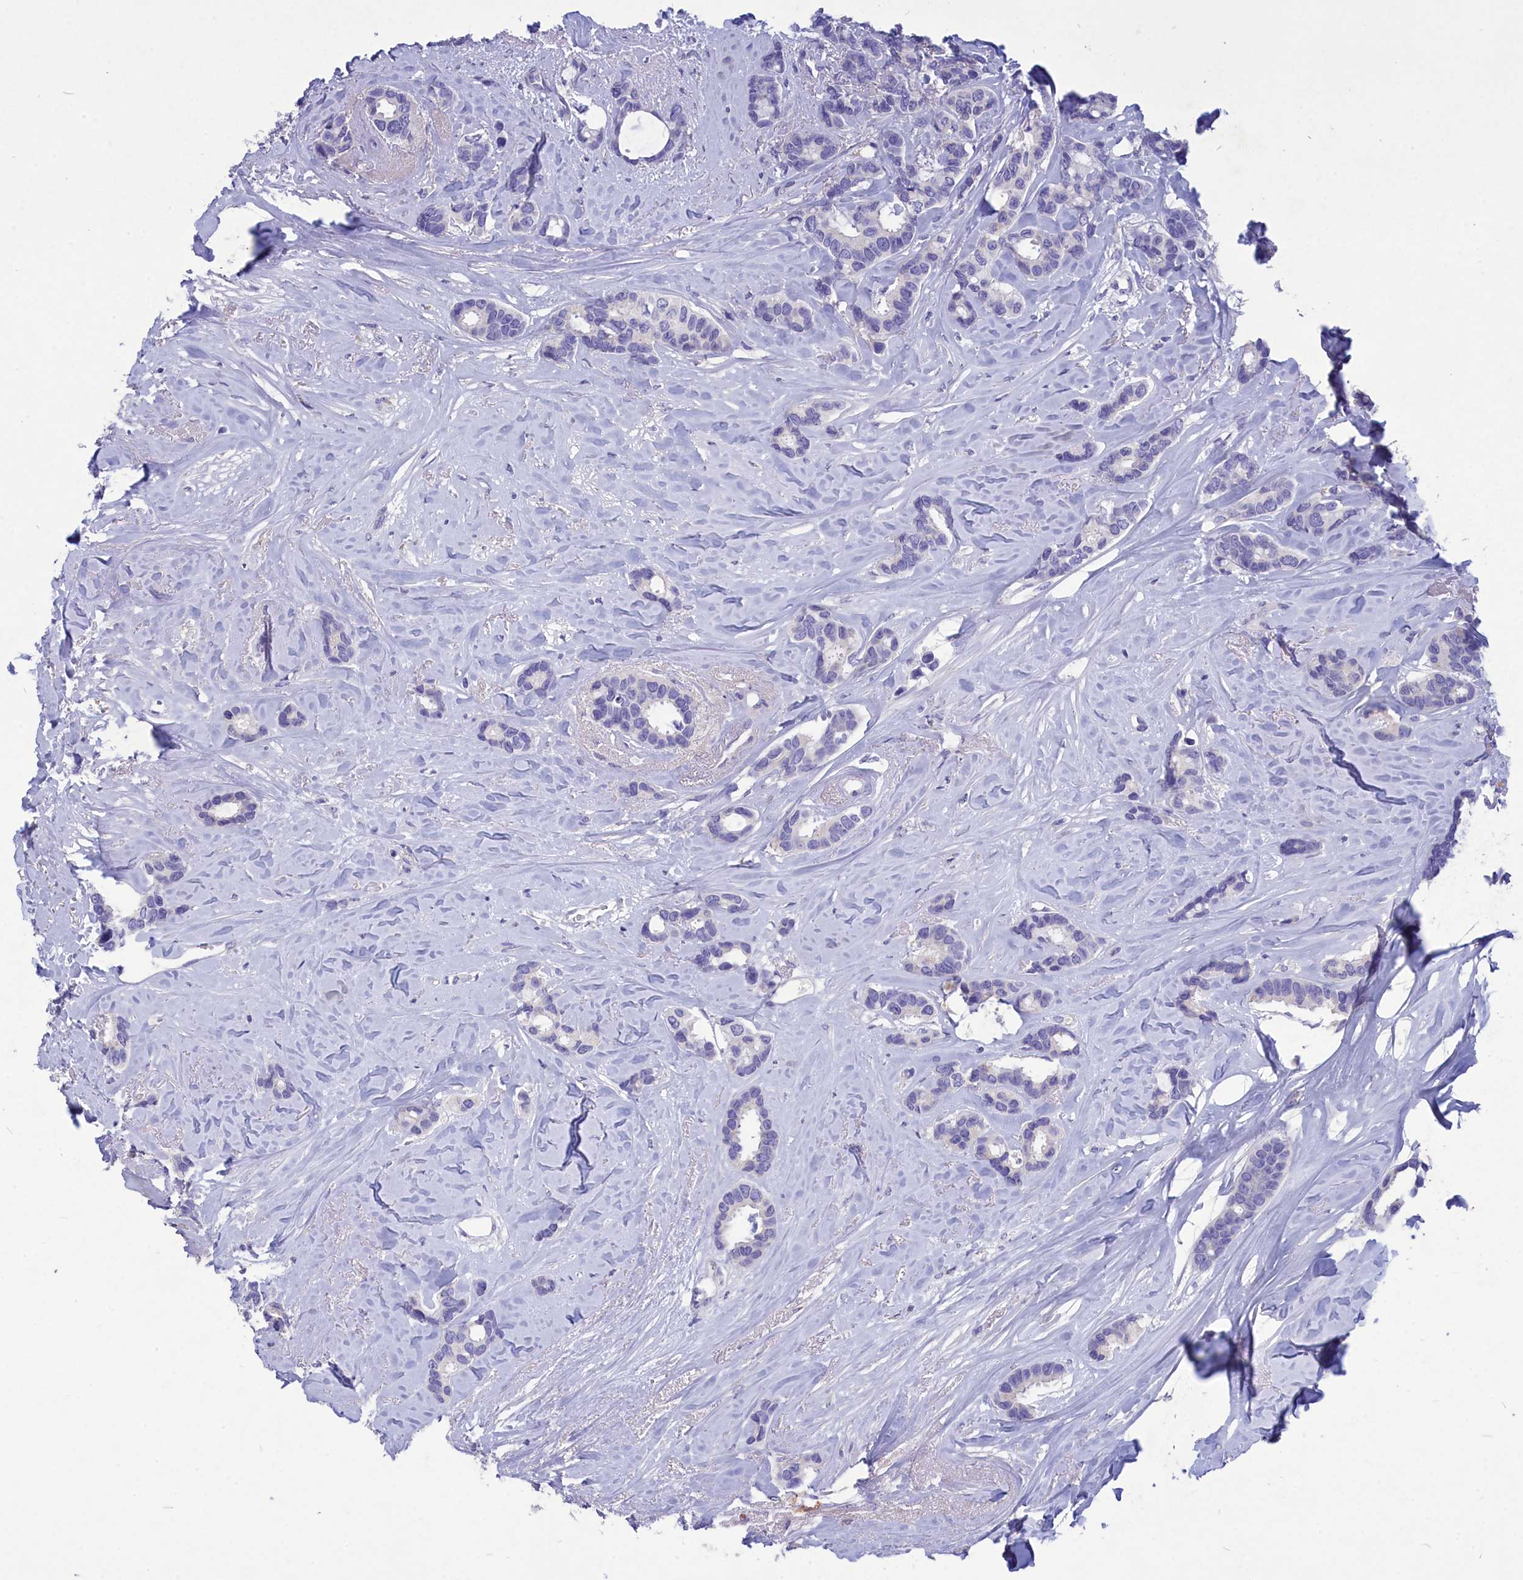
{"staining": {"intensity": "negative", "quantity": "none", "location": "none"}, "tissue": "breast cancer", "cell_type": "Tumor cells", "image_type": "cancer", "snomed": [{"axis": "morphology", "description": "Duct carcinoma"}, {"axis": "topography", "description": "Breast"}], "caption": "Tumor cells are negative for protein expression in human breast invasive ductal carcinoma.", "gene": "DEFB119", "patient": {"sex": "female", "age": 87}}